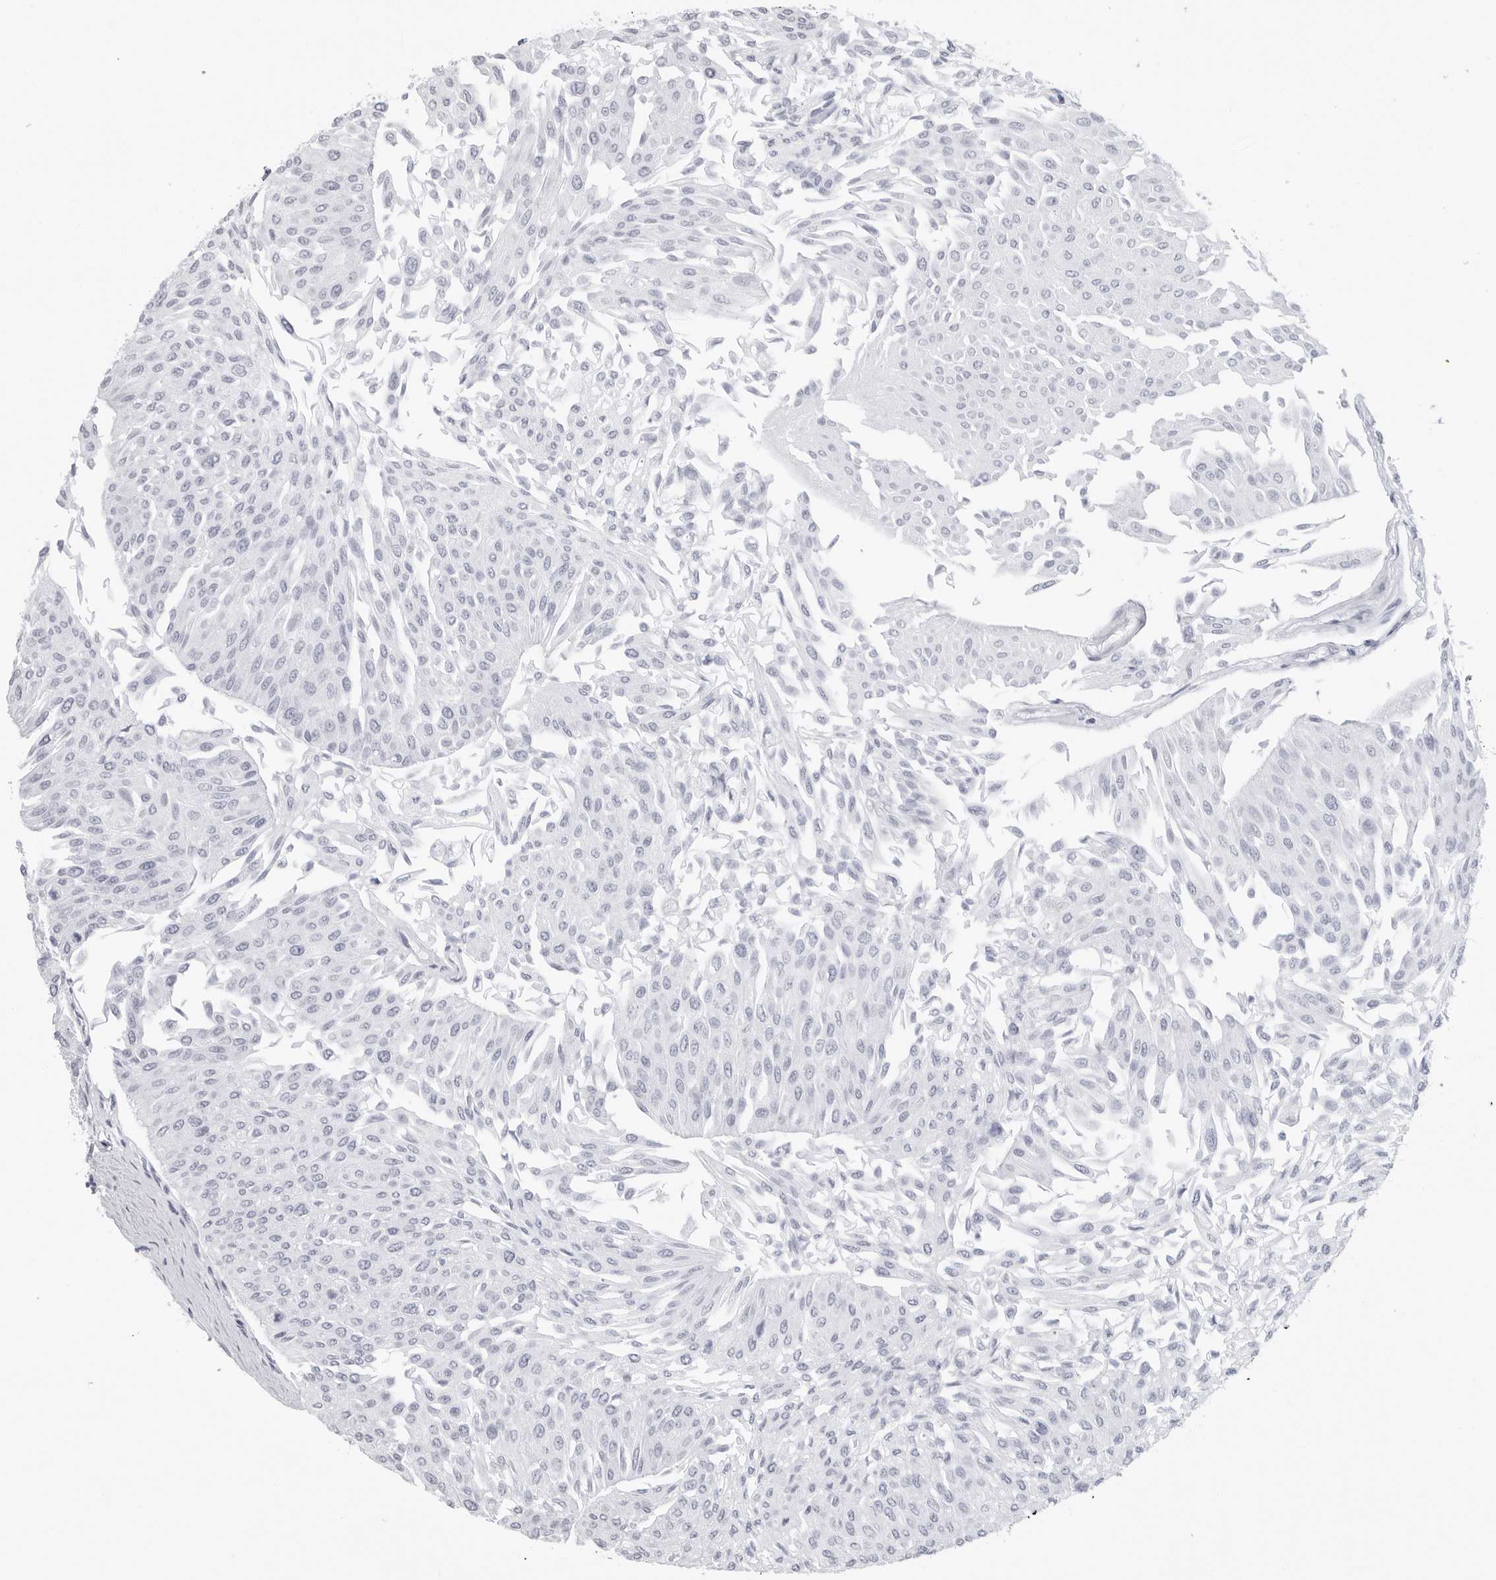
{"staining": {"intensity": "negative", "quantity": "none", "location": "none"}, "tissue": "urothelial cancer", "cell_type": "Tumor cells", "image_type": "cancer", "snomed": [{"axis": "morphology", "description": "Urothelial carcinoma, Low grade"}, {"axis": "topography", "description": "Urinary bladder"}], "caption": "Immunohistochemistry (IHC) of urothelial cancer displays no positivity in tumor cells. Nuclei are stained in blue.", "gene": "CSH1", "patient": {"sex": "male", "age": 67}}